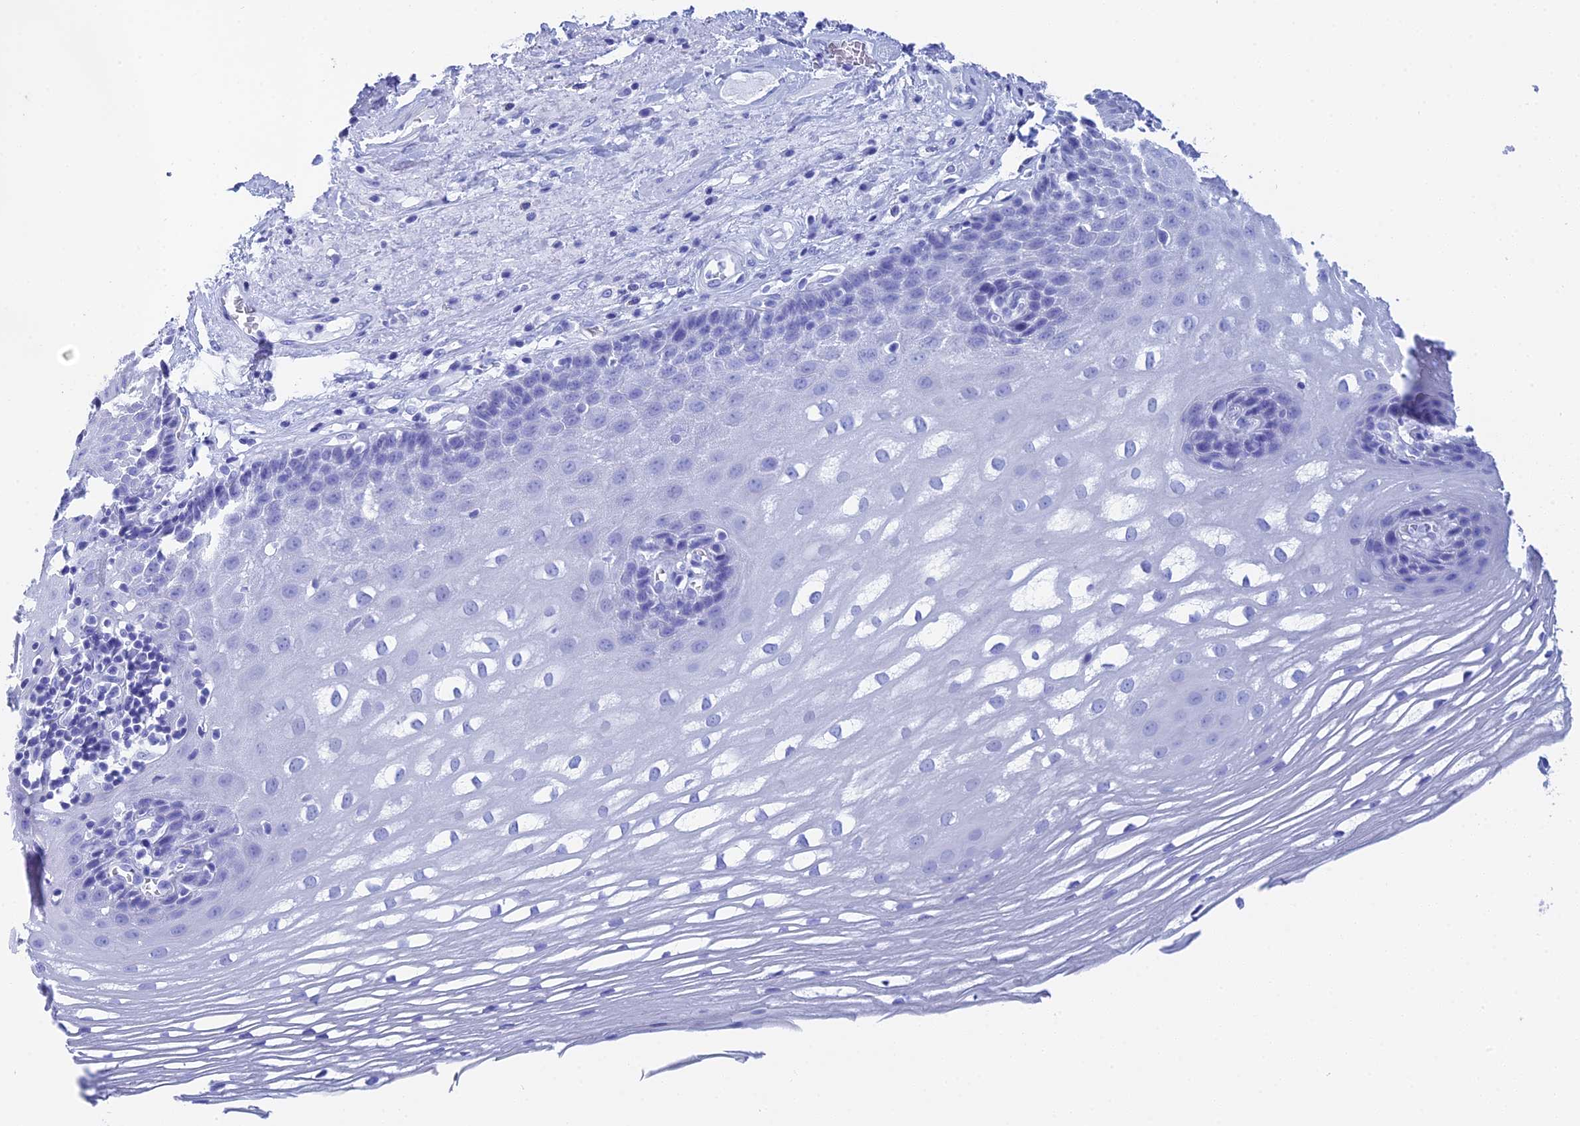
{"staining": {"intensity": "negative", "quantity": "none", "location": "none"}, "tissue": "esophagus", "cell_type": "Squamous epithelial cells", "image_type": "normal", "snomed": [{"axis": "morphology", "description": "Normal tissue, NOS"}, {"axis": "topography", "description": "Esophagus"}], "caption": "Immunohistochemical staining of unremarkable human esophagus displays no significant positivity in squamous epithelial cells.", "gene": "TEX101", "patient": {"sex": "male", "age": 62}}